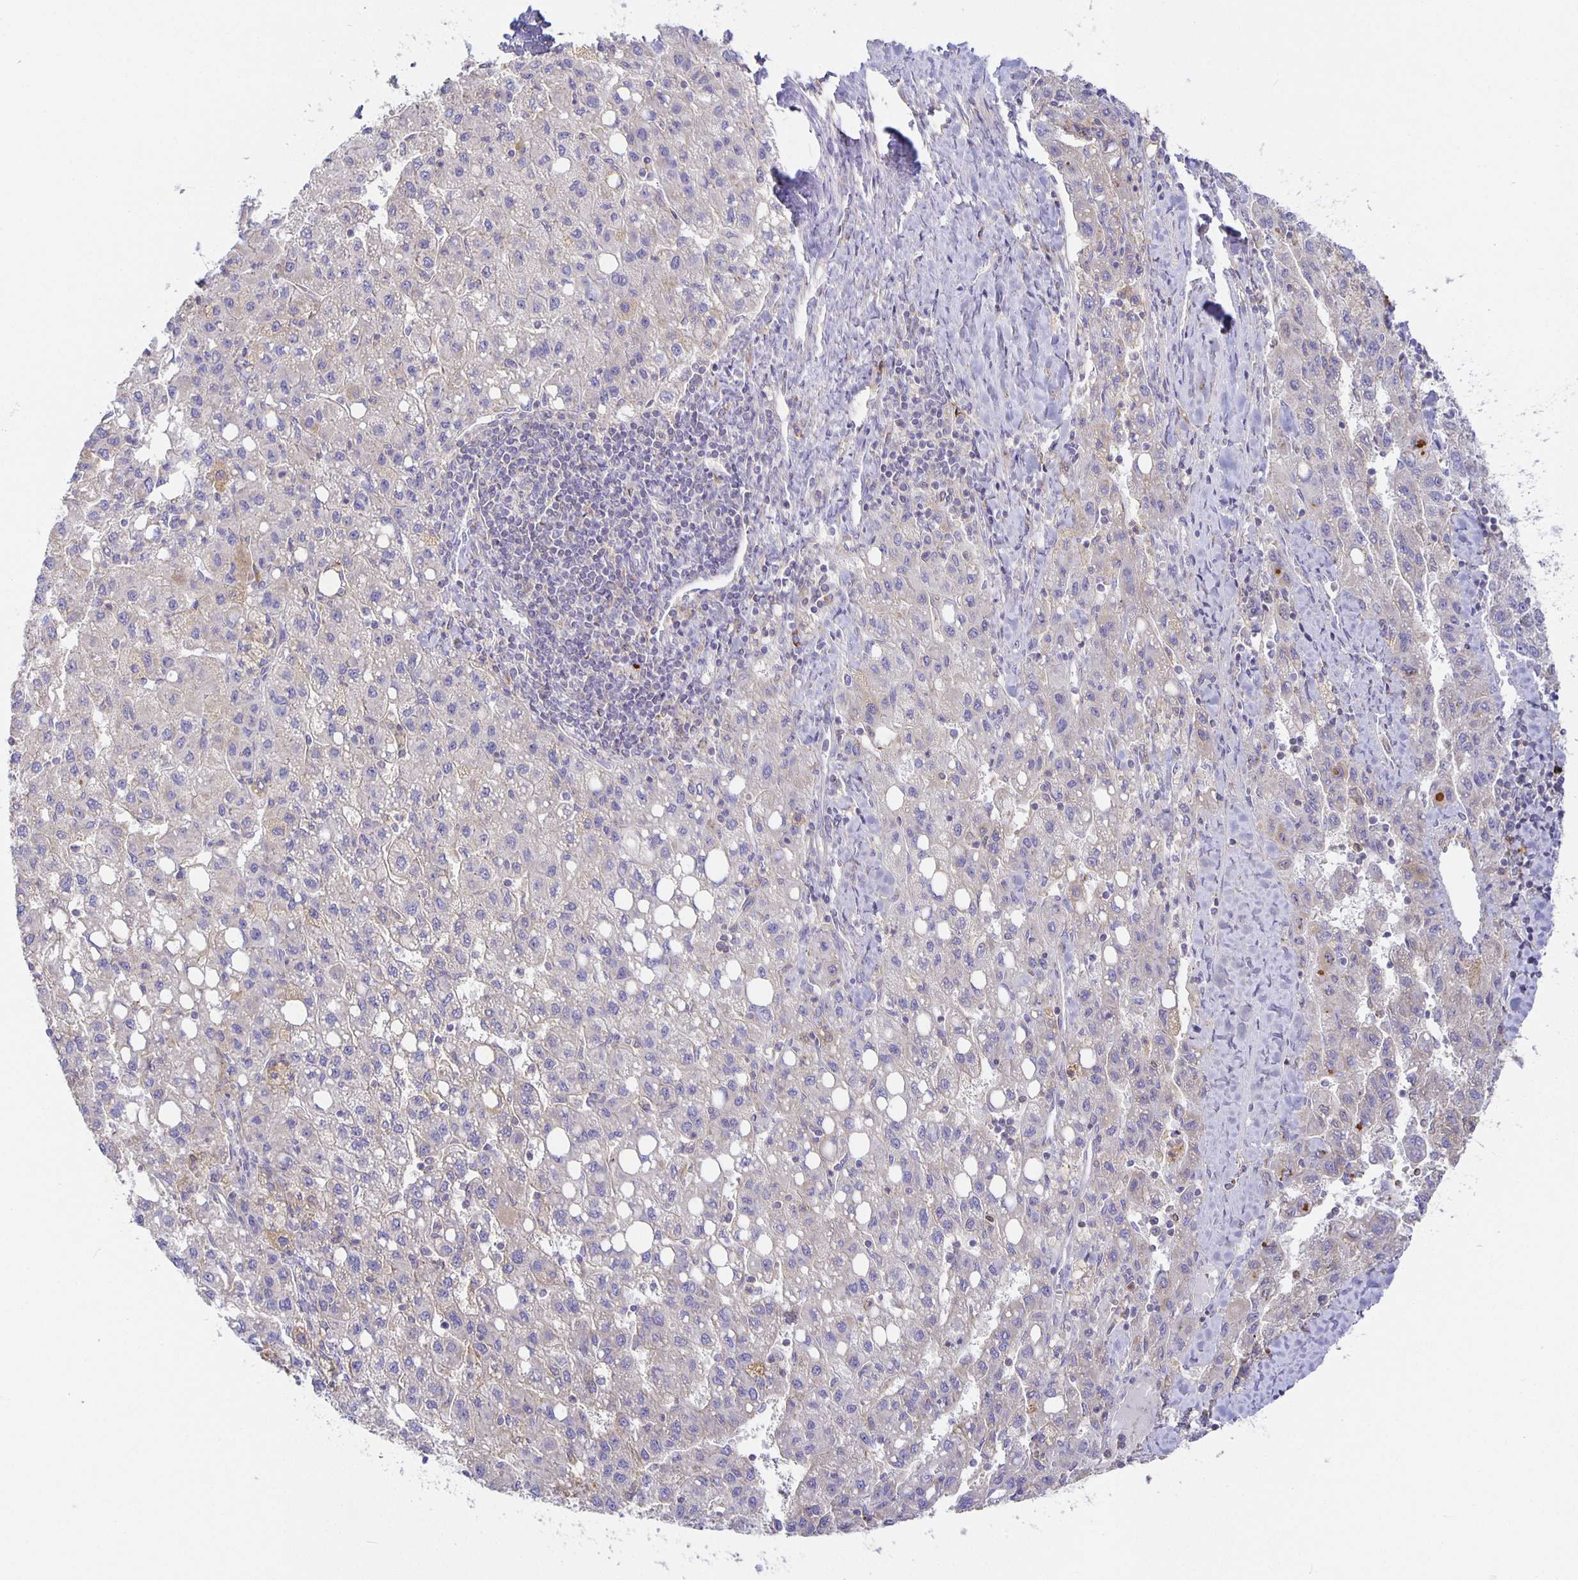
{"staining": {"intensity": "negative", "quantity": "none", "location": "none"}, "tissue": "liver cancer", "cell_type": "Tumor cells", "image_type": "cancer", "snomed": [{"axis": "morphology", "description": "Carcinoma, Hepatocellular, NOS"}, {"axis": "topography", "description": "Liver"}], "caption": "Histopathology image shows no protein staining in tumor cells of liver hepatocellular carcinoma tissue.", "gene": "FLRT3", "patient": {"sex": "female", "age": 82}}